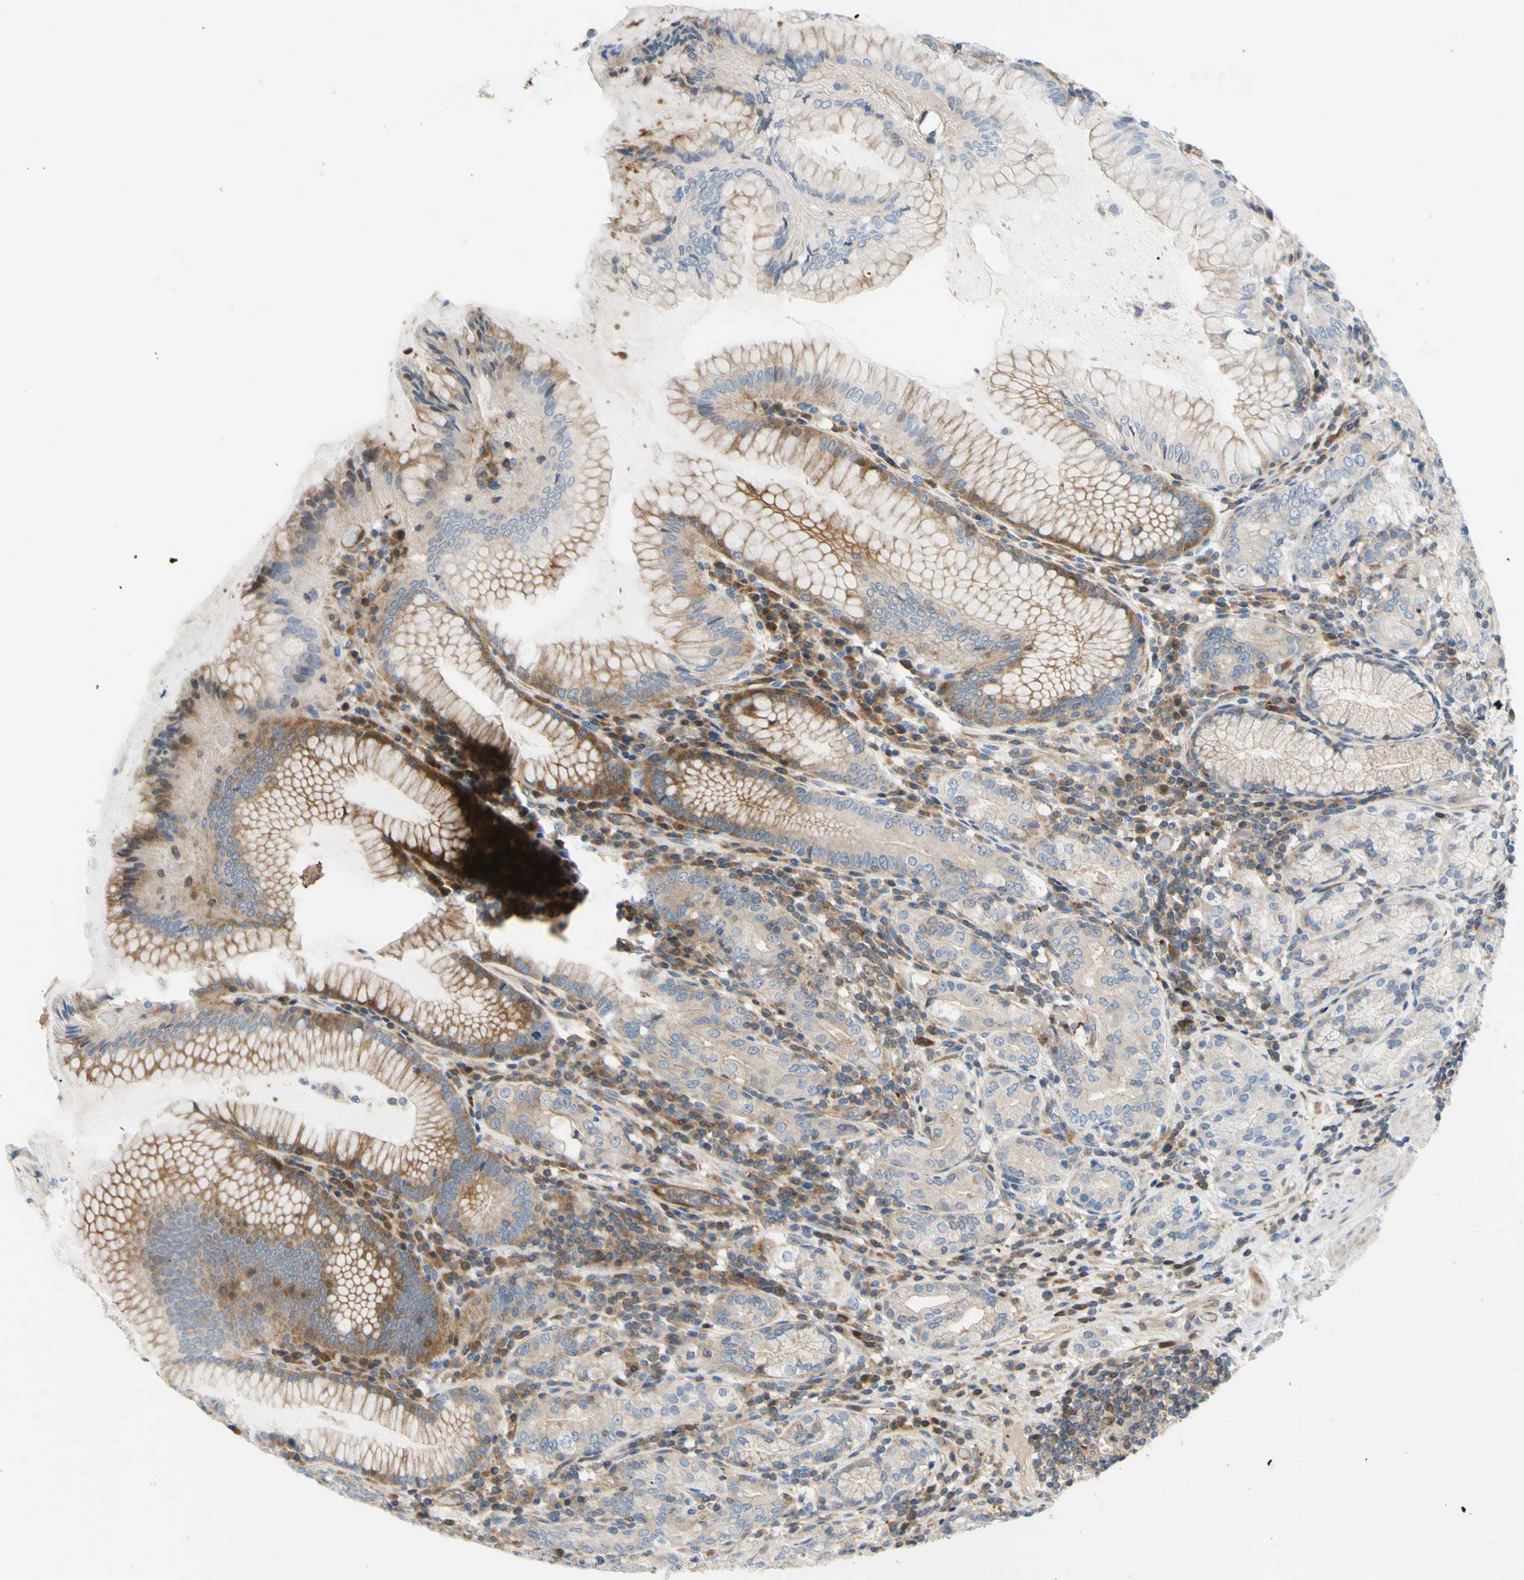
{"staining": {"intensity": "weak", "quantity": "25%-75%", "location": "cytoplasmic/membranous"}, "tissue": "stomach", "cell_type": "Glandular cells", "image_type": "normal", "snomed": [{"axis": "morphology", "description": "Normal tissue, NOS"}, {"axis": "topography", "description": "Stomach, lower"}], "caption": "There is low levels of weak cytoplasmic/membranous expression in glandular cells of benign stomach, as demonstrated by immunohistochemical staining (brown color).", "gene": "PAK2", "patient": {"sex": "female", "age": 76}}